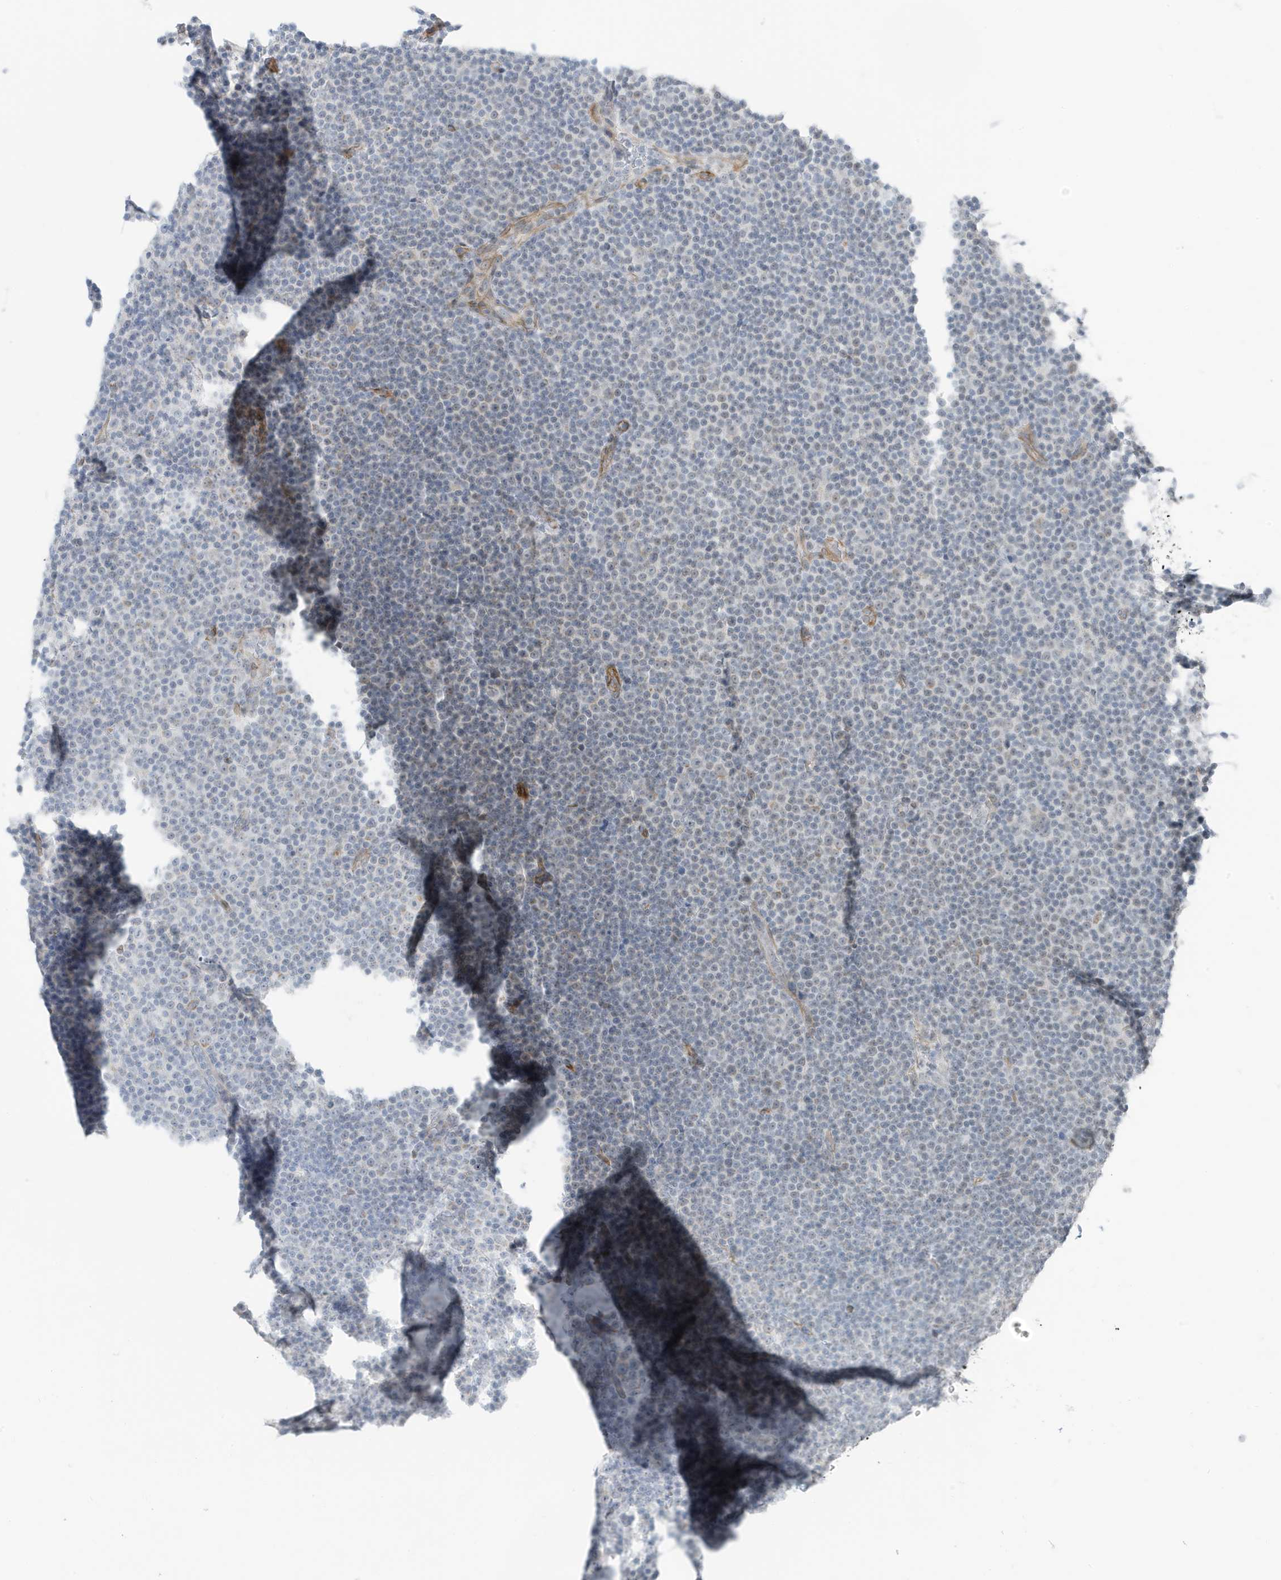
{"staining": {"intensity": "negative", "quantity": "none", "location": "none"}, "tissue": "lymphoma", "cell_type": "Tumor cells", "image_type": "cancer", "snomed": [{"axis": "morphology", "description": "Malignant lymphoma, non-Hodgkin's type, Low grade"}, {"axis": "topography", "description": "Lymph node"}], "caption": "Low-grade malignant lymphoma, non-Hodgkin's type stained for a protein using IHC demonstrates no positivity tumor cells.", "gene": "CHCHD4", "patient": {"sex": "female", "age": 67}}